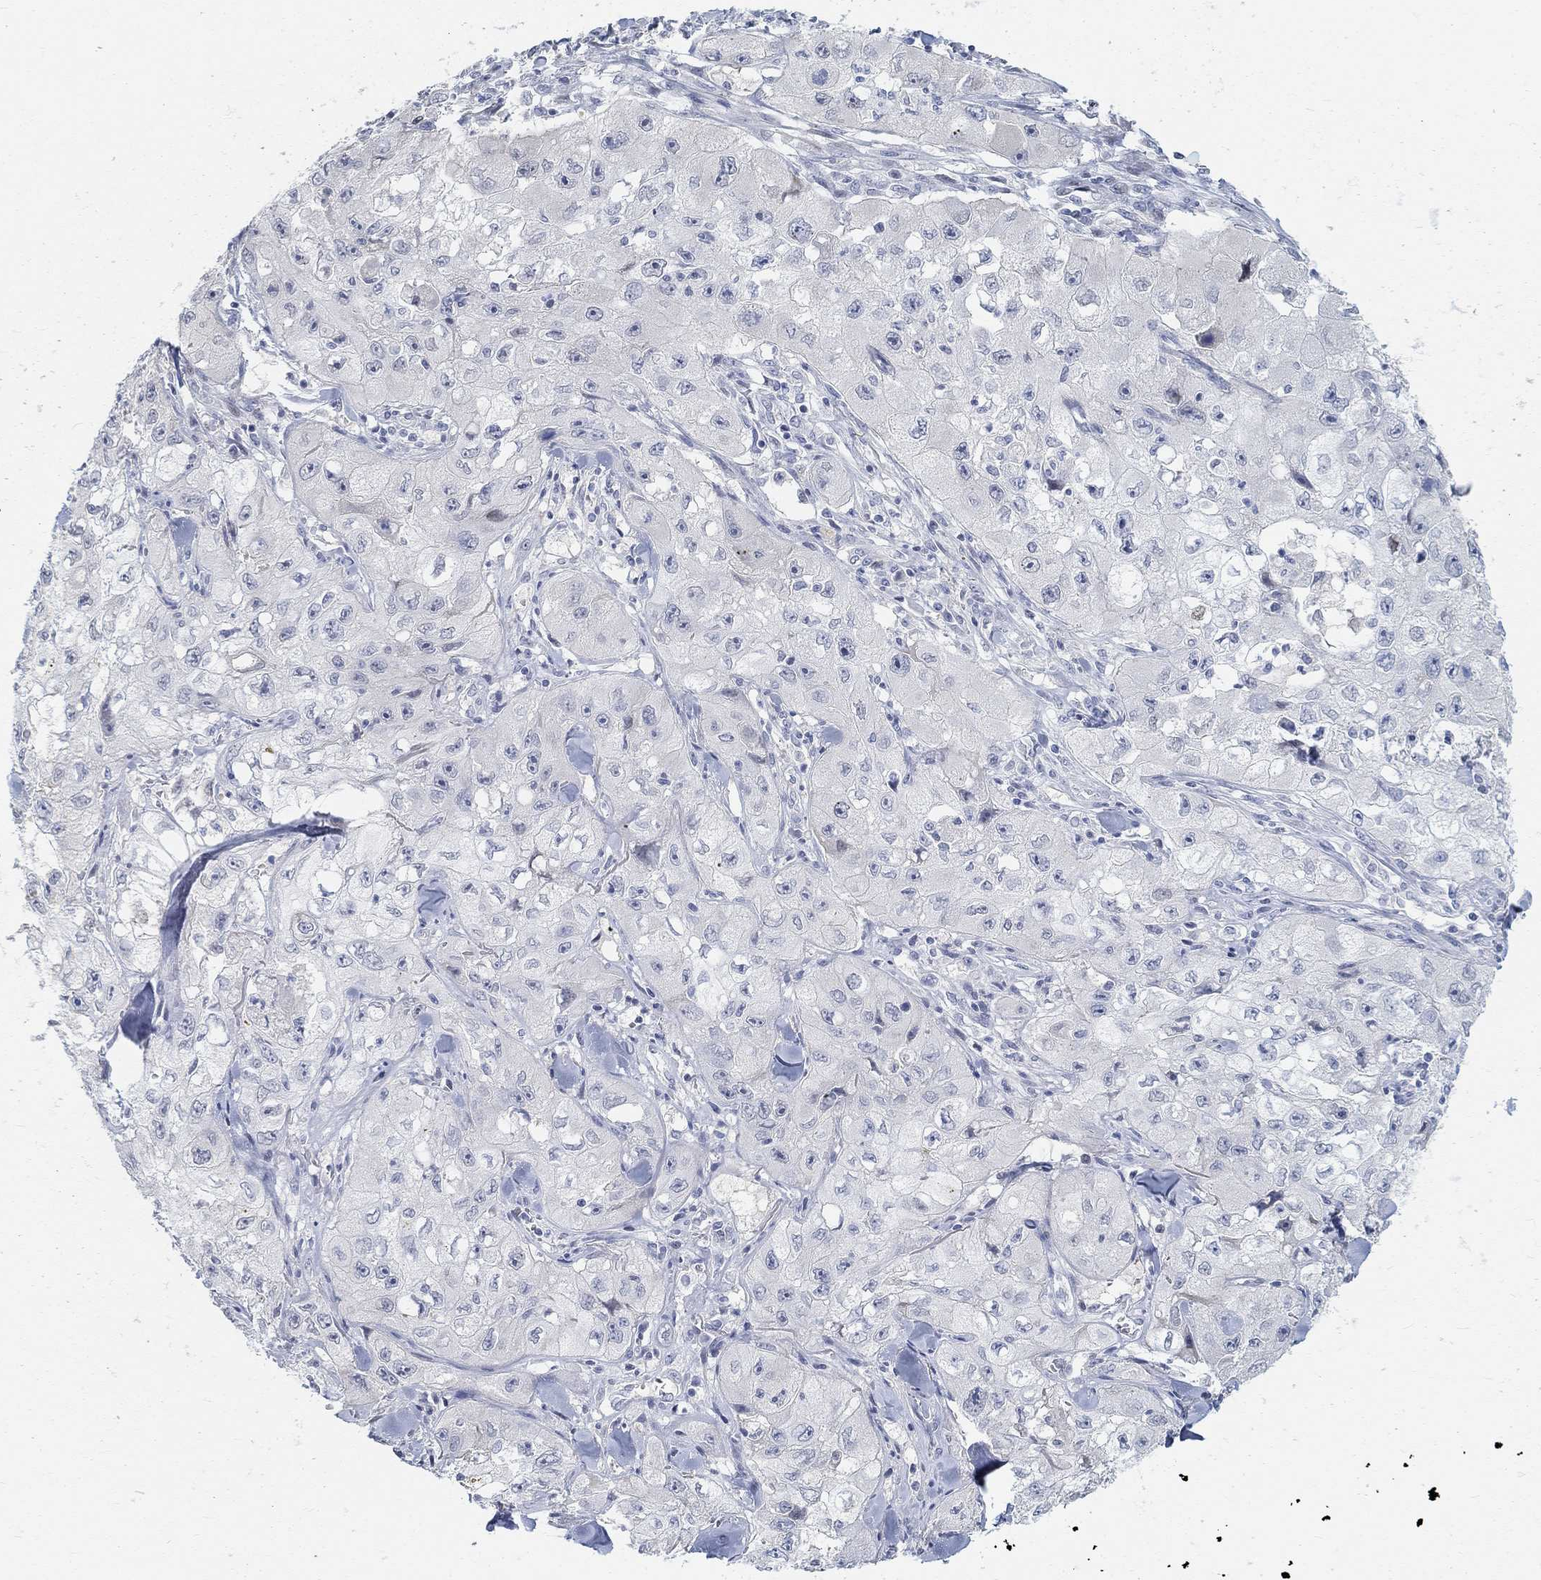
{"staining": {"intensity": "negative", "quantity": "none", "location": "none"}, "tissue": "skin cancer", "cell_type": "Tumor cells", "image_type": "cancer", "snomed": [{"axis": "morphology", "description": "Squamous cell carcinoma, NOS"}, {"axis": "topography", "description": "Skin"}, {"axis": "topography", "description": "Subcutis"}], "caption": "Immunohistochemistry photomicrograph of neoplastic tissue: skin squamous cell carcinoma stained with DAB demonstrates no significant protein staining in tumor cells. Nuclei are stained in blue.", "gene": "SNTG2", "patient": {"sex": "male", "age": 73}}